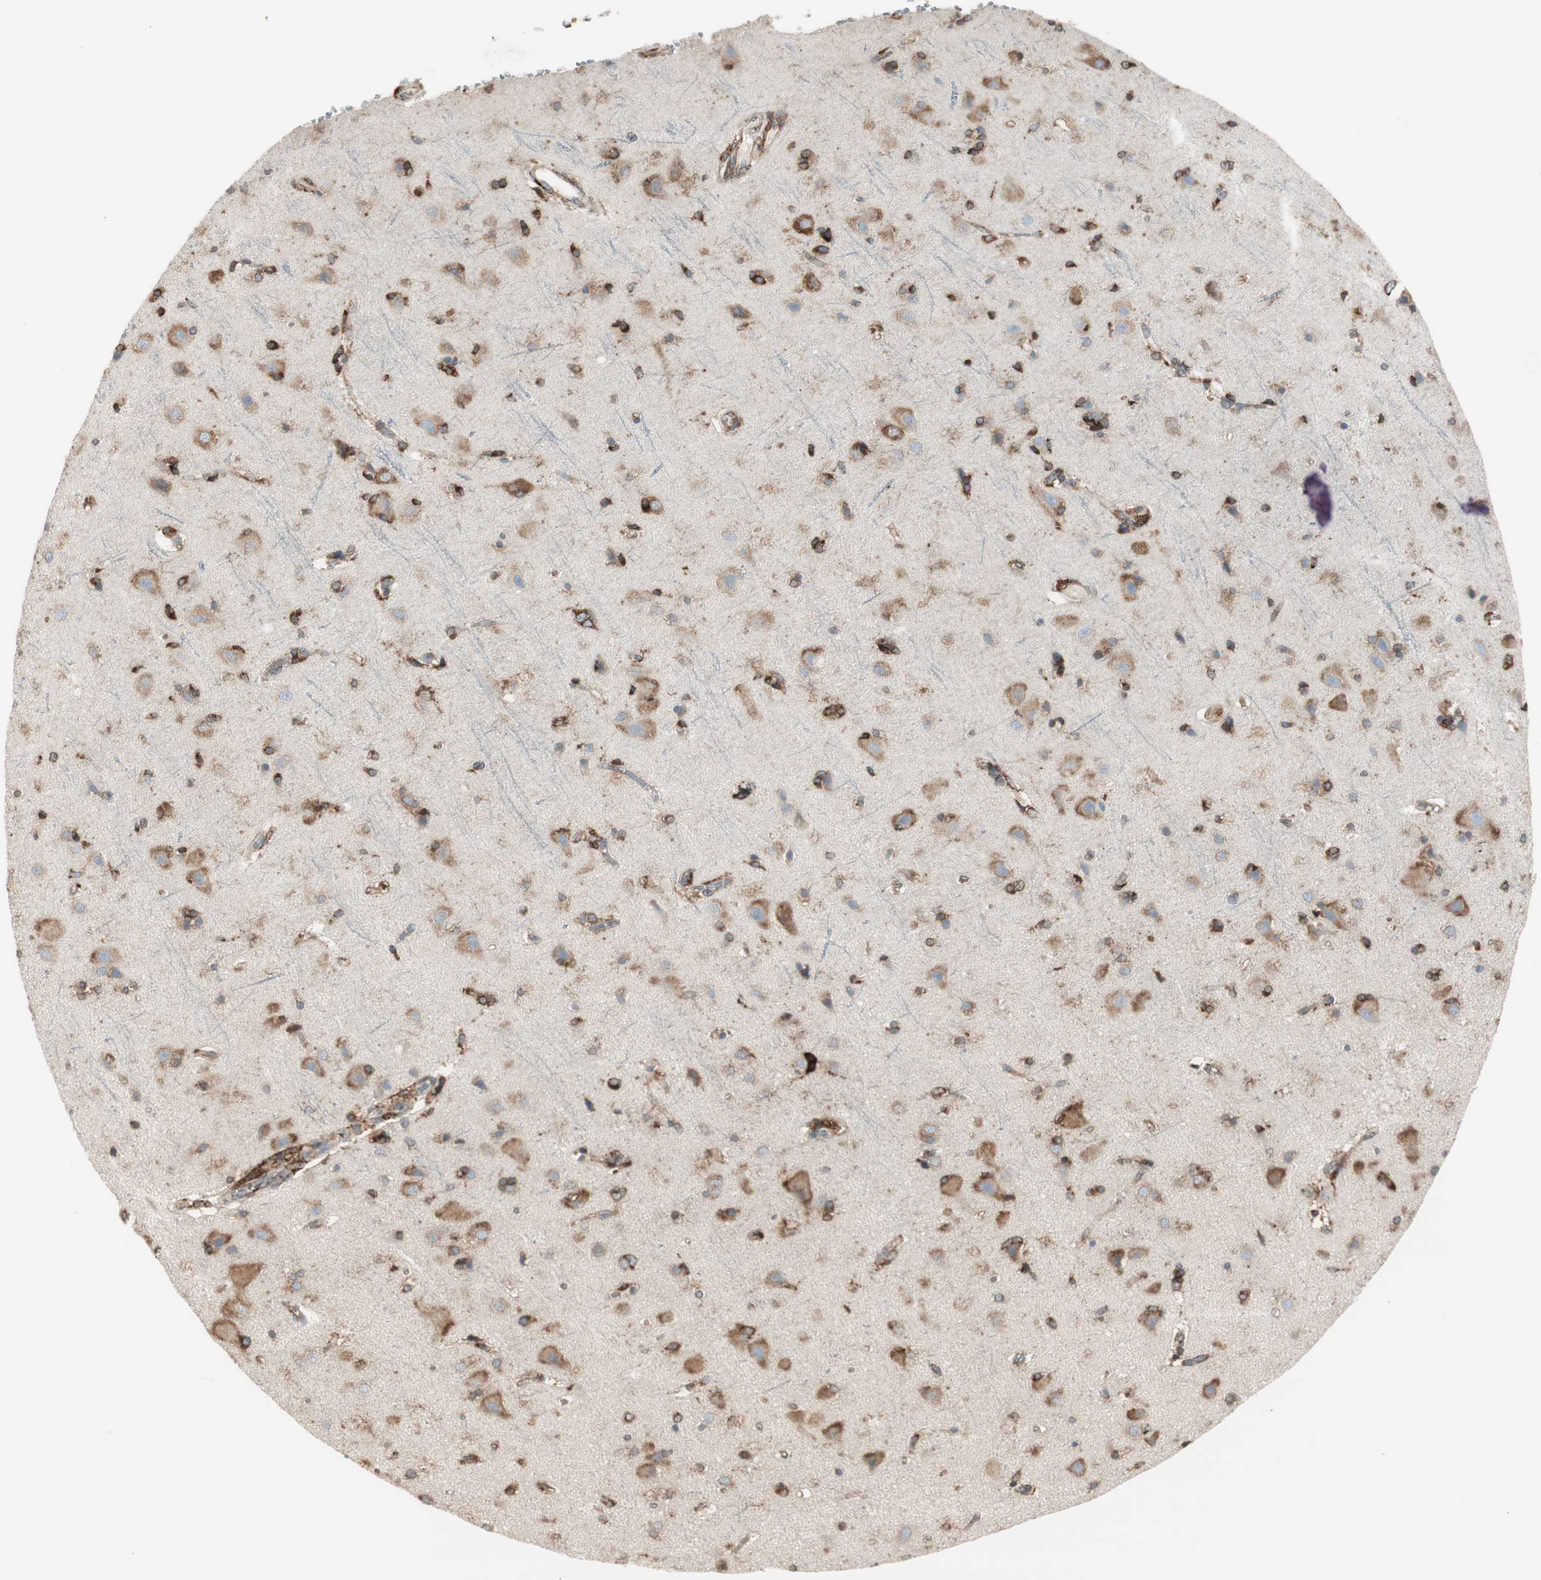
{"staining": {"intensity": "moderate", "quantity": ">75%", "location": "cytoplasmic/membranous"}, "tissue": "cerebral cortex", "cell_type": "Endothelial cells", "image_type": "normal", "snomed": [{"axis": "morphology", "description": "Normal tissue, NOS"}, {"axis": "topography", "description": "Cerebral cortex"}], "caption": "Endothelial cells reveal medium levels of moderate cytoplasmic/membranous expression in about >75% of cells in normal cerebral cortex.", "gene": "RRBP1", "patient": {"sex": "female", "age": 54}}